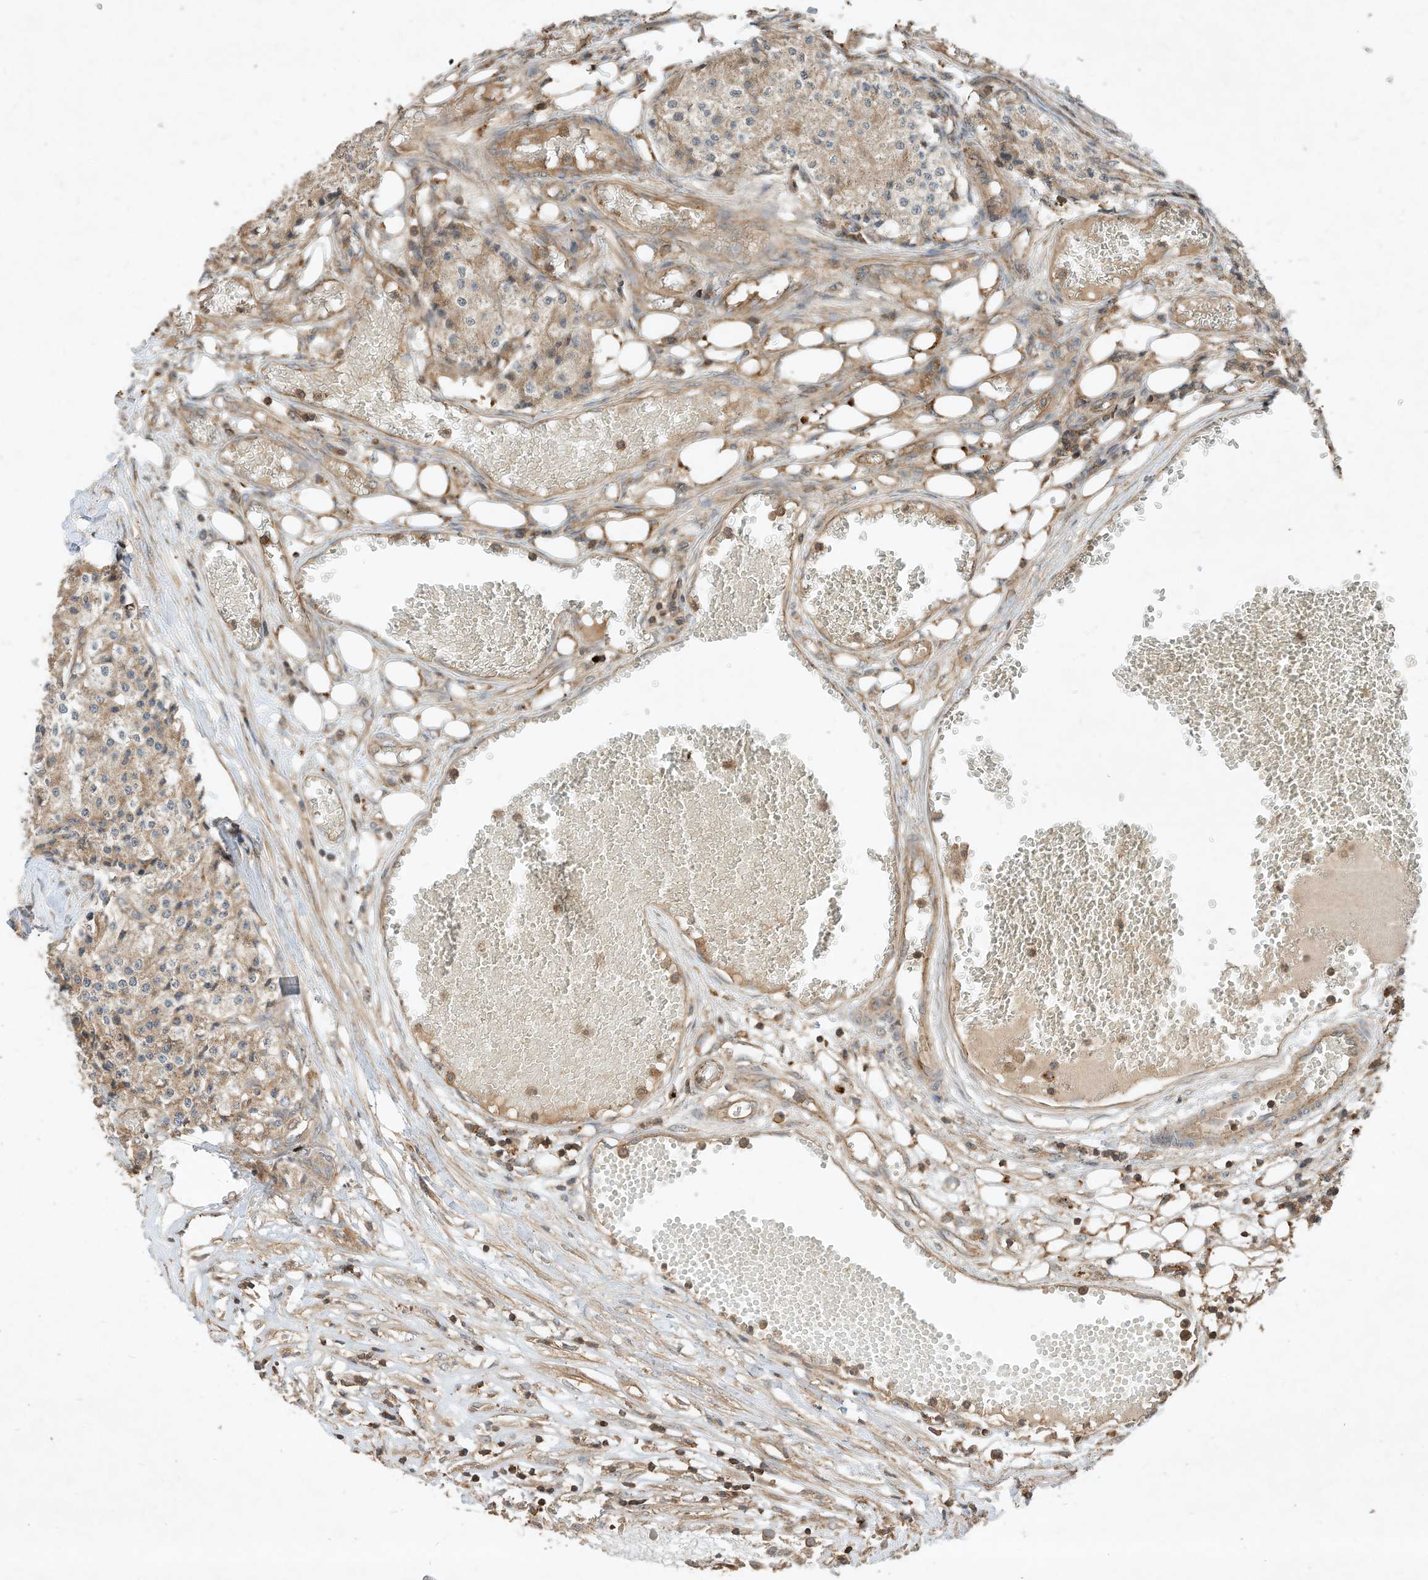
{"staining": {"intensity": "weak", "quantity": "25%-75%", "location": "cytoplasmic/membranous"}, "tissue": "carcinoid", "cell_type": "Tumor cells", "image_type": "cancer", "snomed": [{"axis": "morphology", "description": "Carcinoid, malignant, NOS"}, {"axis": "topography", "description": "Colon"}], "caption": "Carcinoid was stained to show a protein in brown. There is low levels of weak cytoplasmic/membranous positivity in about 25%-75% of tumor cells.", "gene": "CPAMD8", "patient": {"sex": "female", "age": 52}}